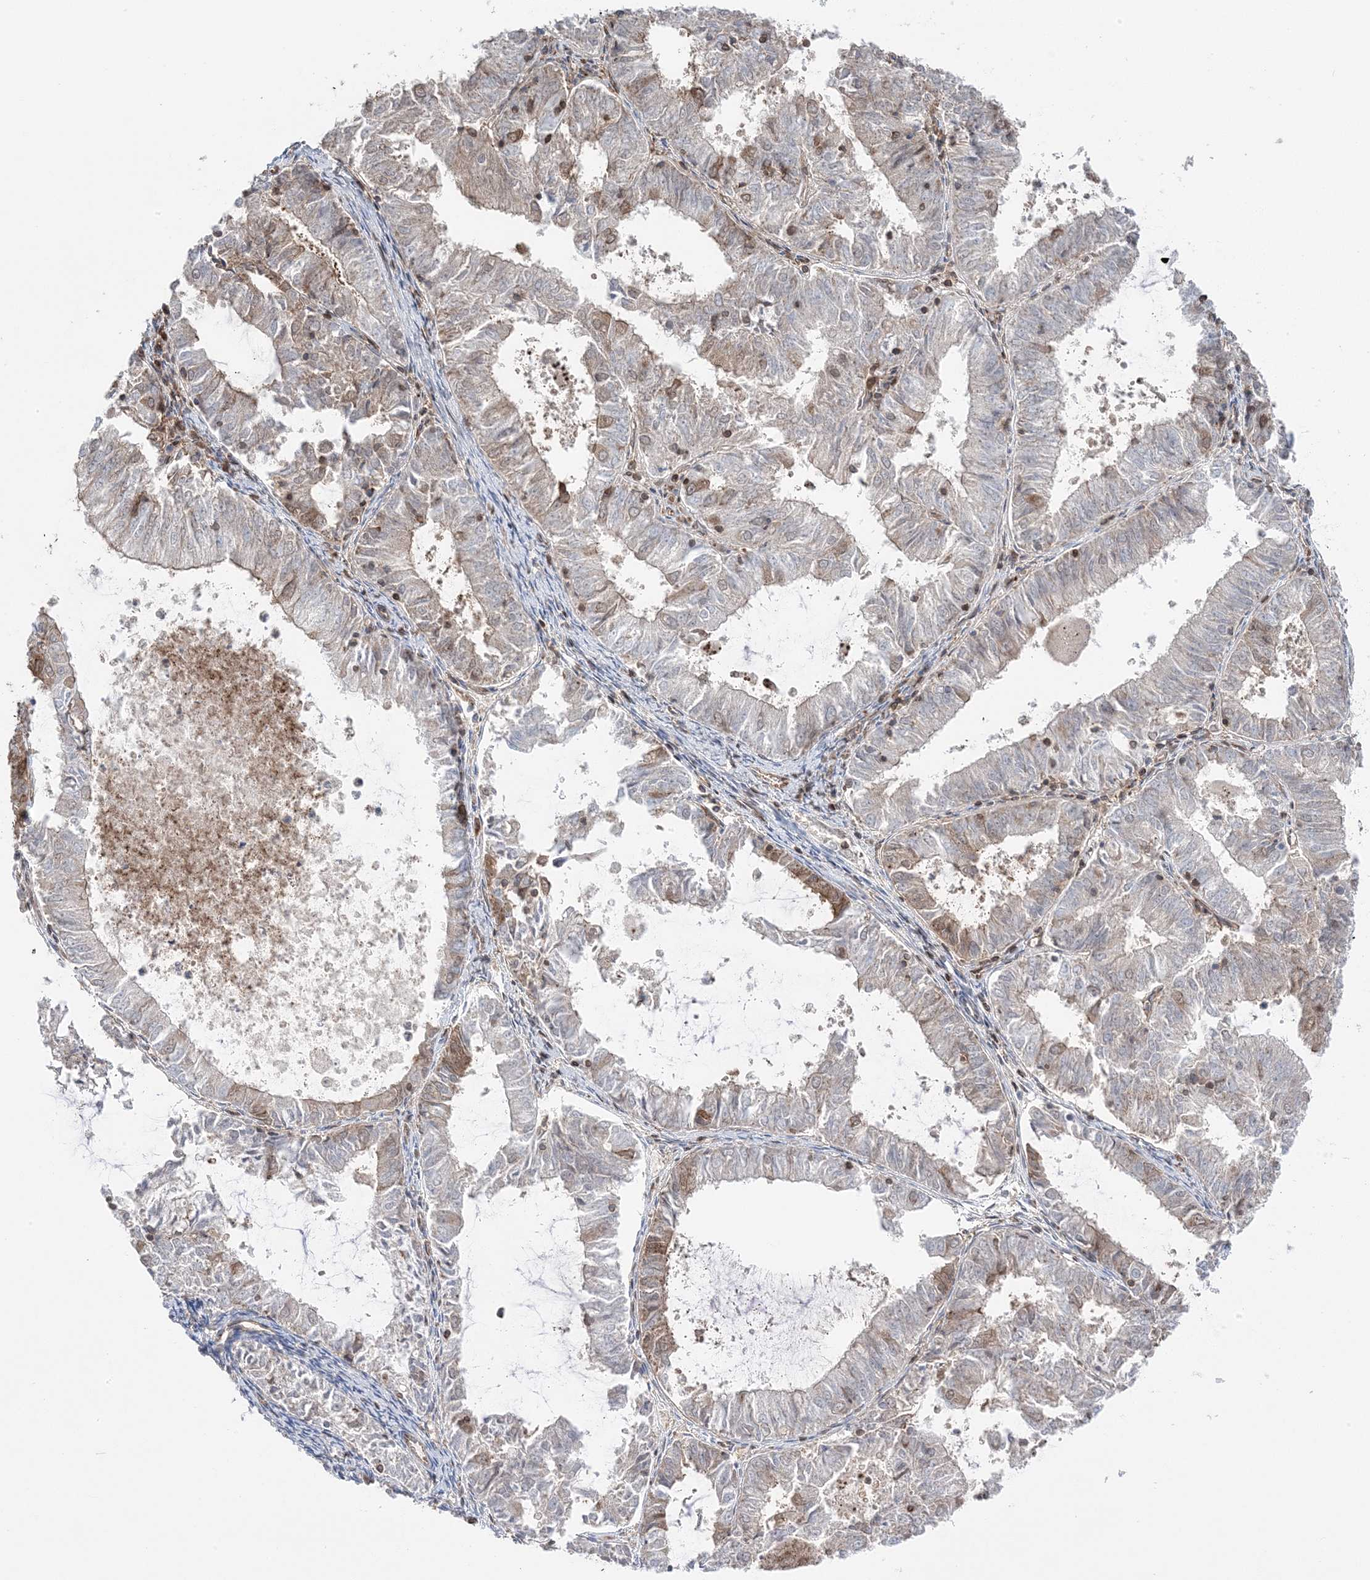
{"staining": {"intensity": "weak", "quantity": "<25%", "location": "cytoplasmic/membranous"}, "tissue": "endometrial cancer", "cell_type": "Tumor cells", "image_type": "cancer", "snomed": [{"axis": "morphology", "description": "Adenocarcinoma, NOS"}, {"axis": "topography", "description": "Endometrium"}], "caption": "Endometrial cancer stained for a protein using immunohistochemistry demonstrates no positivity tumor cells.", "gene": "MAPK1IP1L", "patient": {"sex": "female", "age": 57}}